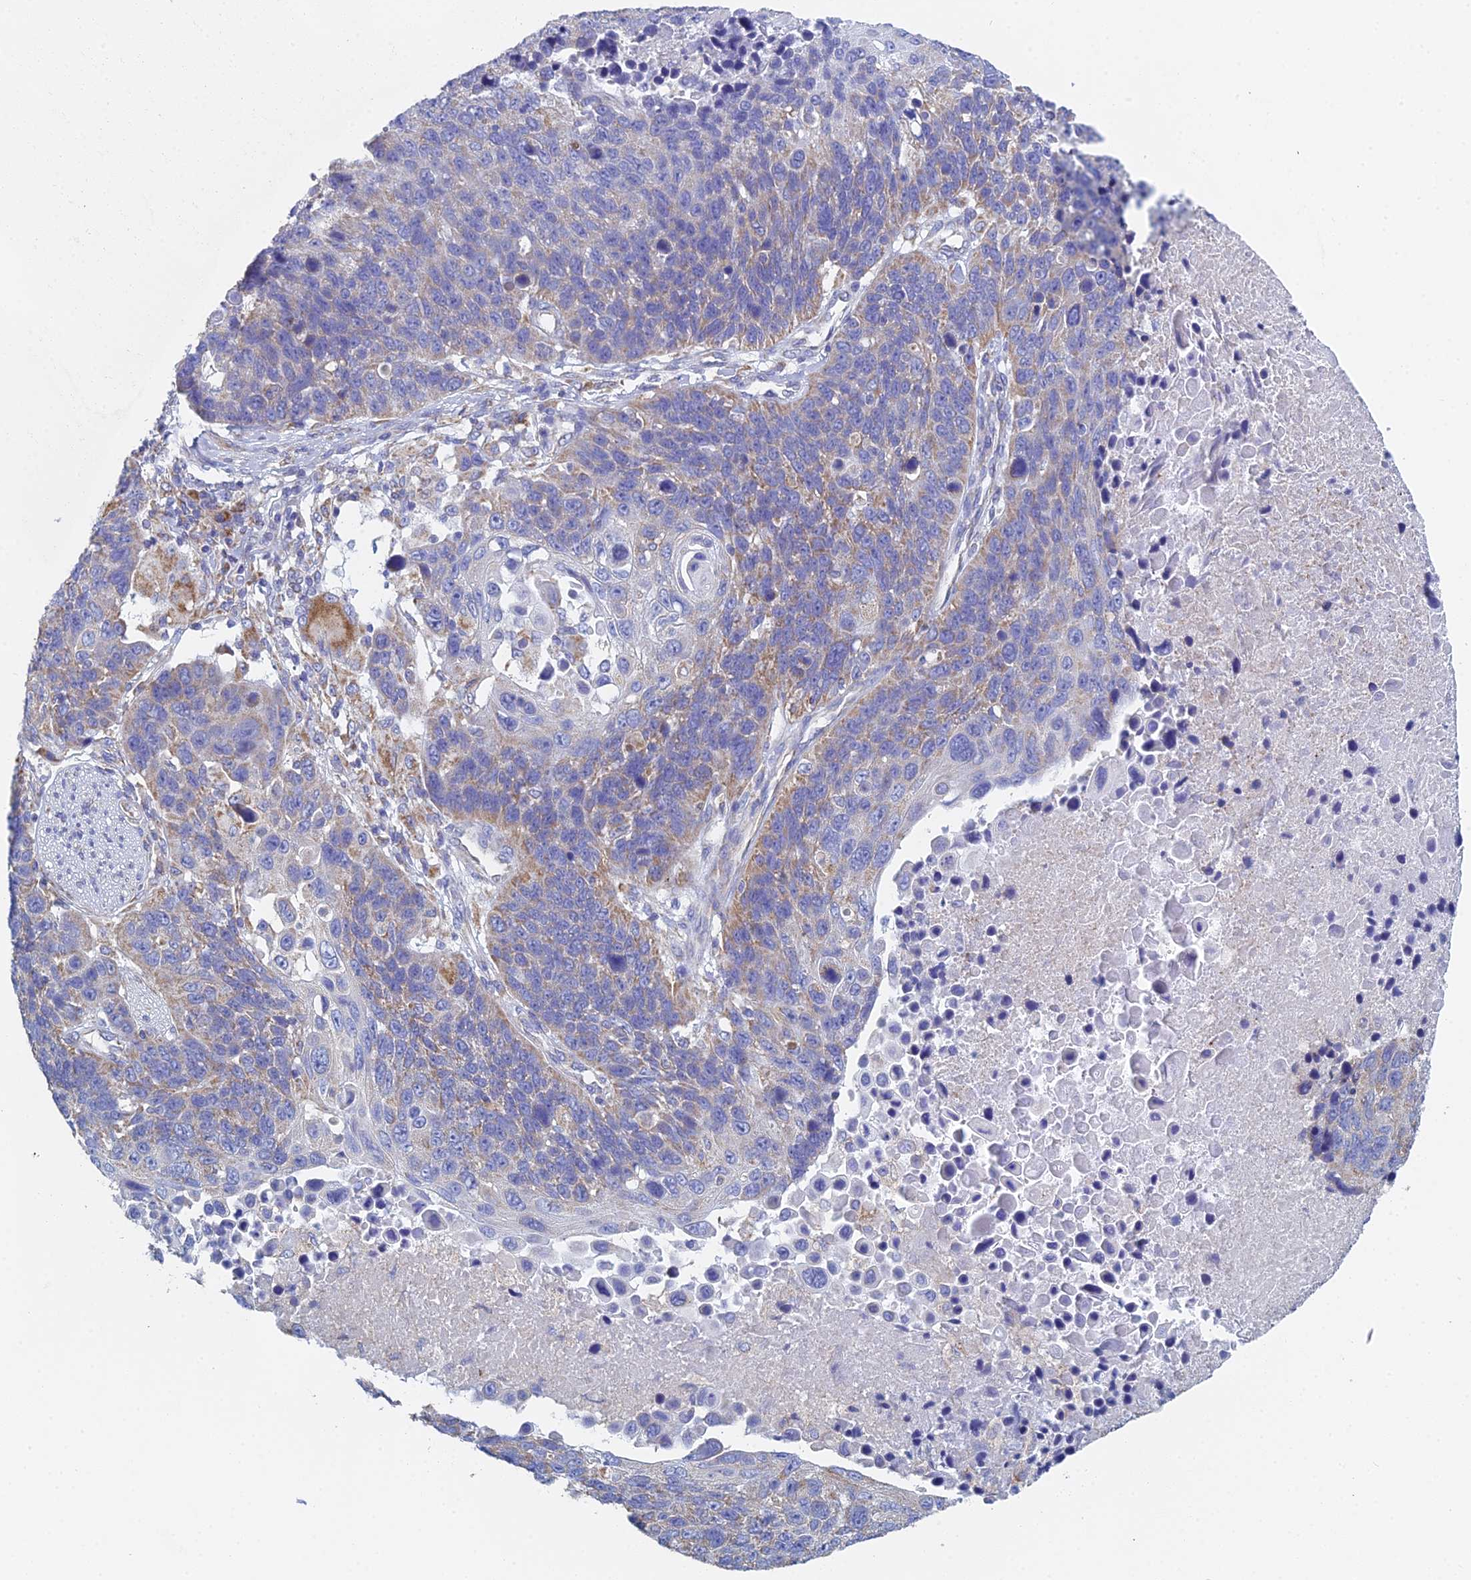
{"staining": {"intensity": "weak", "quantity": "25%-75%", "location": "cytoplasmic/membranous"}, "tissue": "lung cancer", "cell_type": "Tumor cells", "image_type": "cancer", "snomed": [{"axis": "morphology", "description": "Normal tissue, NOS"}, {"axis": "morphology", "description": "Squamous cell carcinoma, NOS"}, {"axis": "topography", "description": "Lymph node"}, {"axis": "topography", "description": "Lung"}], "caption": "This histopathology image shows immunohistochemistry (IHC) staining of lung cancer, with low weak cytoplasmic/membranous expression in approximately 25%-75% of tumor cells.", "gene": "CRACR2B", "patient": {"sex": "male", "age": 66}}